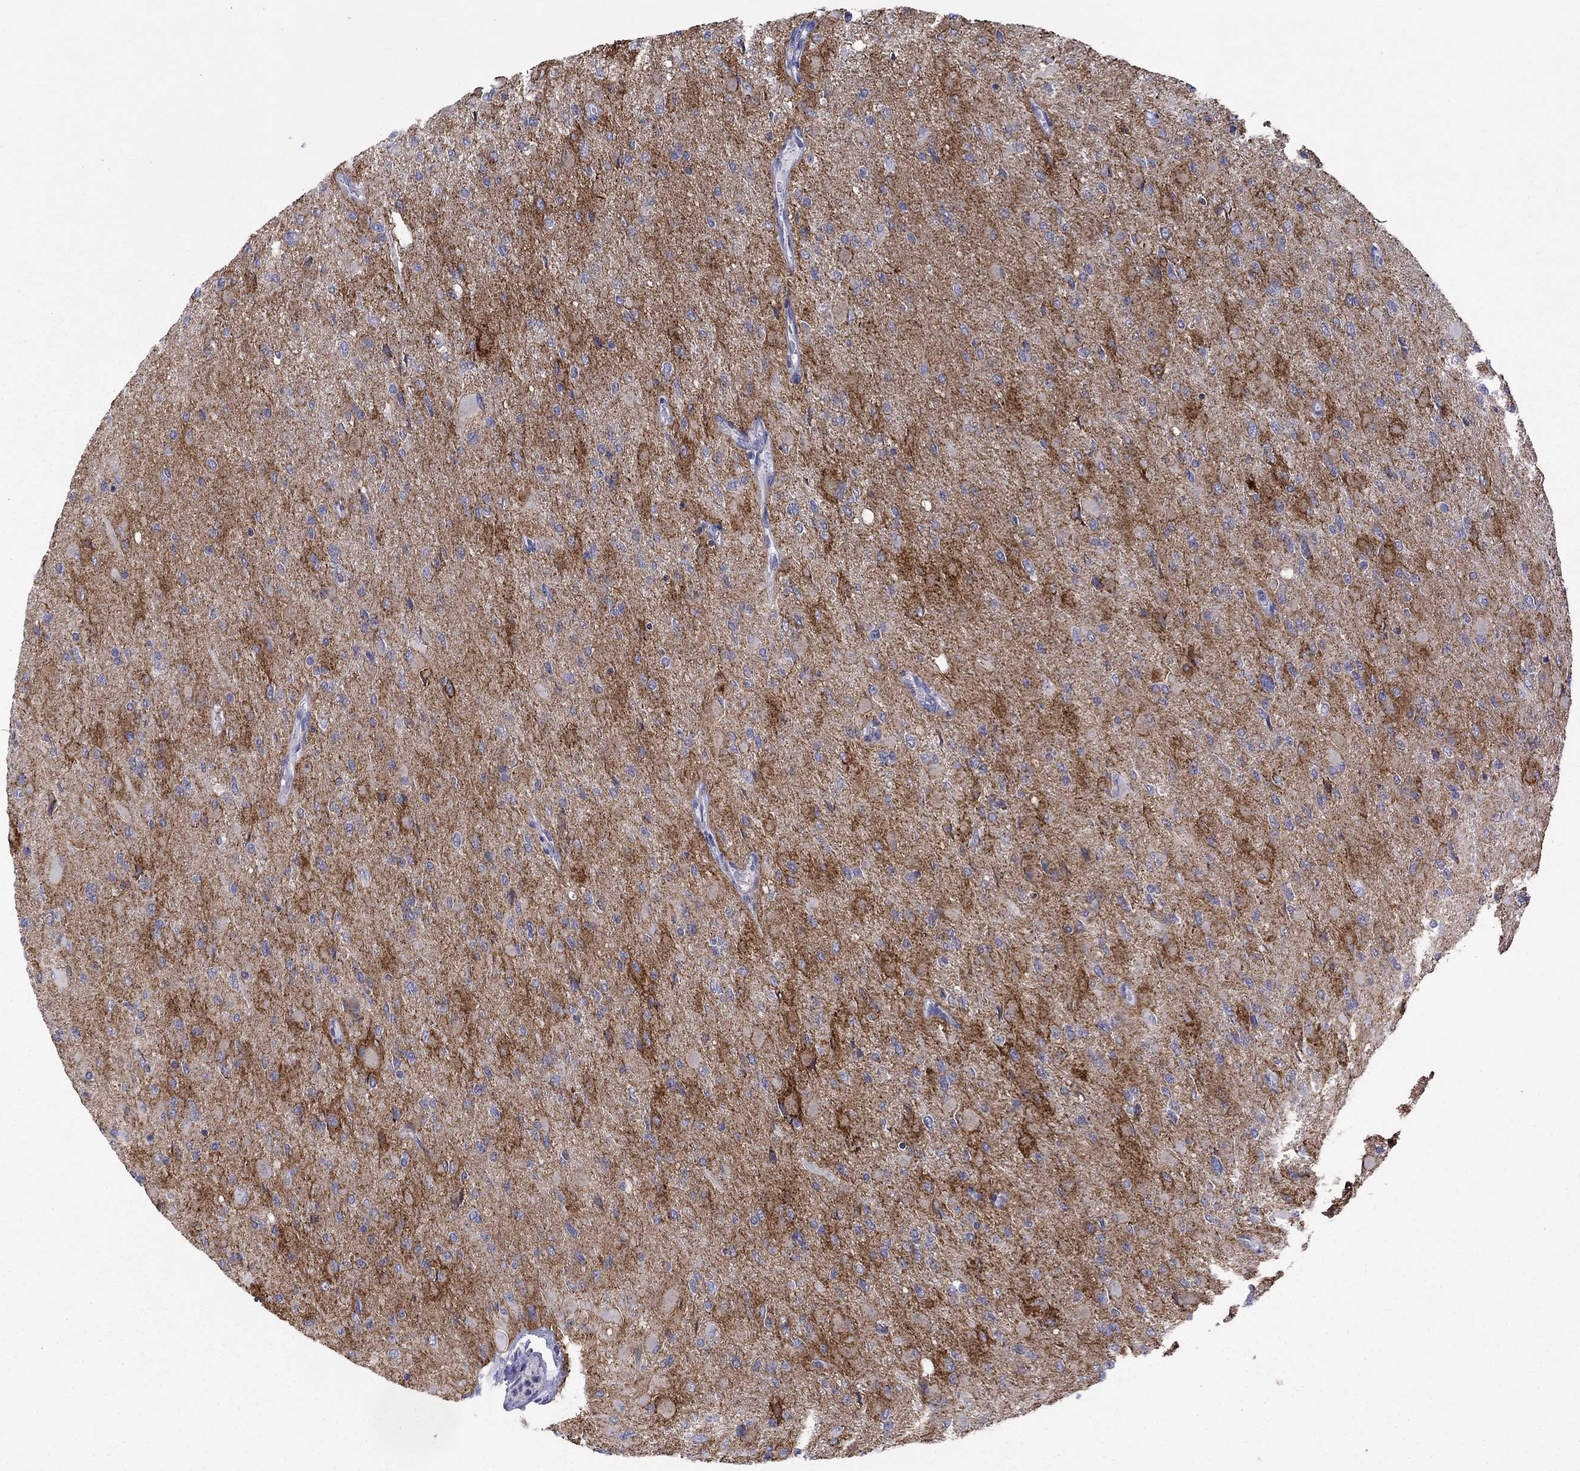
{"staining": {"intensity": "negative", "quantity": "none", "location": "none"}, "tissue": "glioma", "cell_type": "Tumor cells", "image_type": "cancer", "snomed": [{"axis": "morphology", "description": "Glioma, malignant, High grade"}, {"axis": "topography", "description": "Cerebral cortex"}], "caption": "This is a image of immunohistochemistry (IHC) staining of glioma, which shows no positivity in tumor cells.", "gene": "CISD1", "patient": {"sex": "female", "age": 36}}